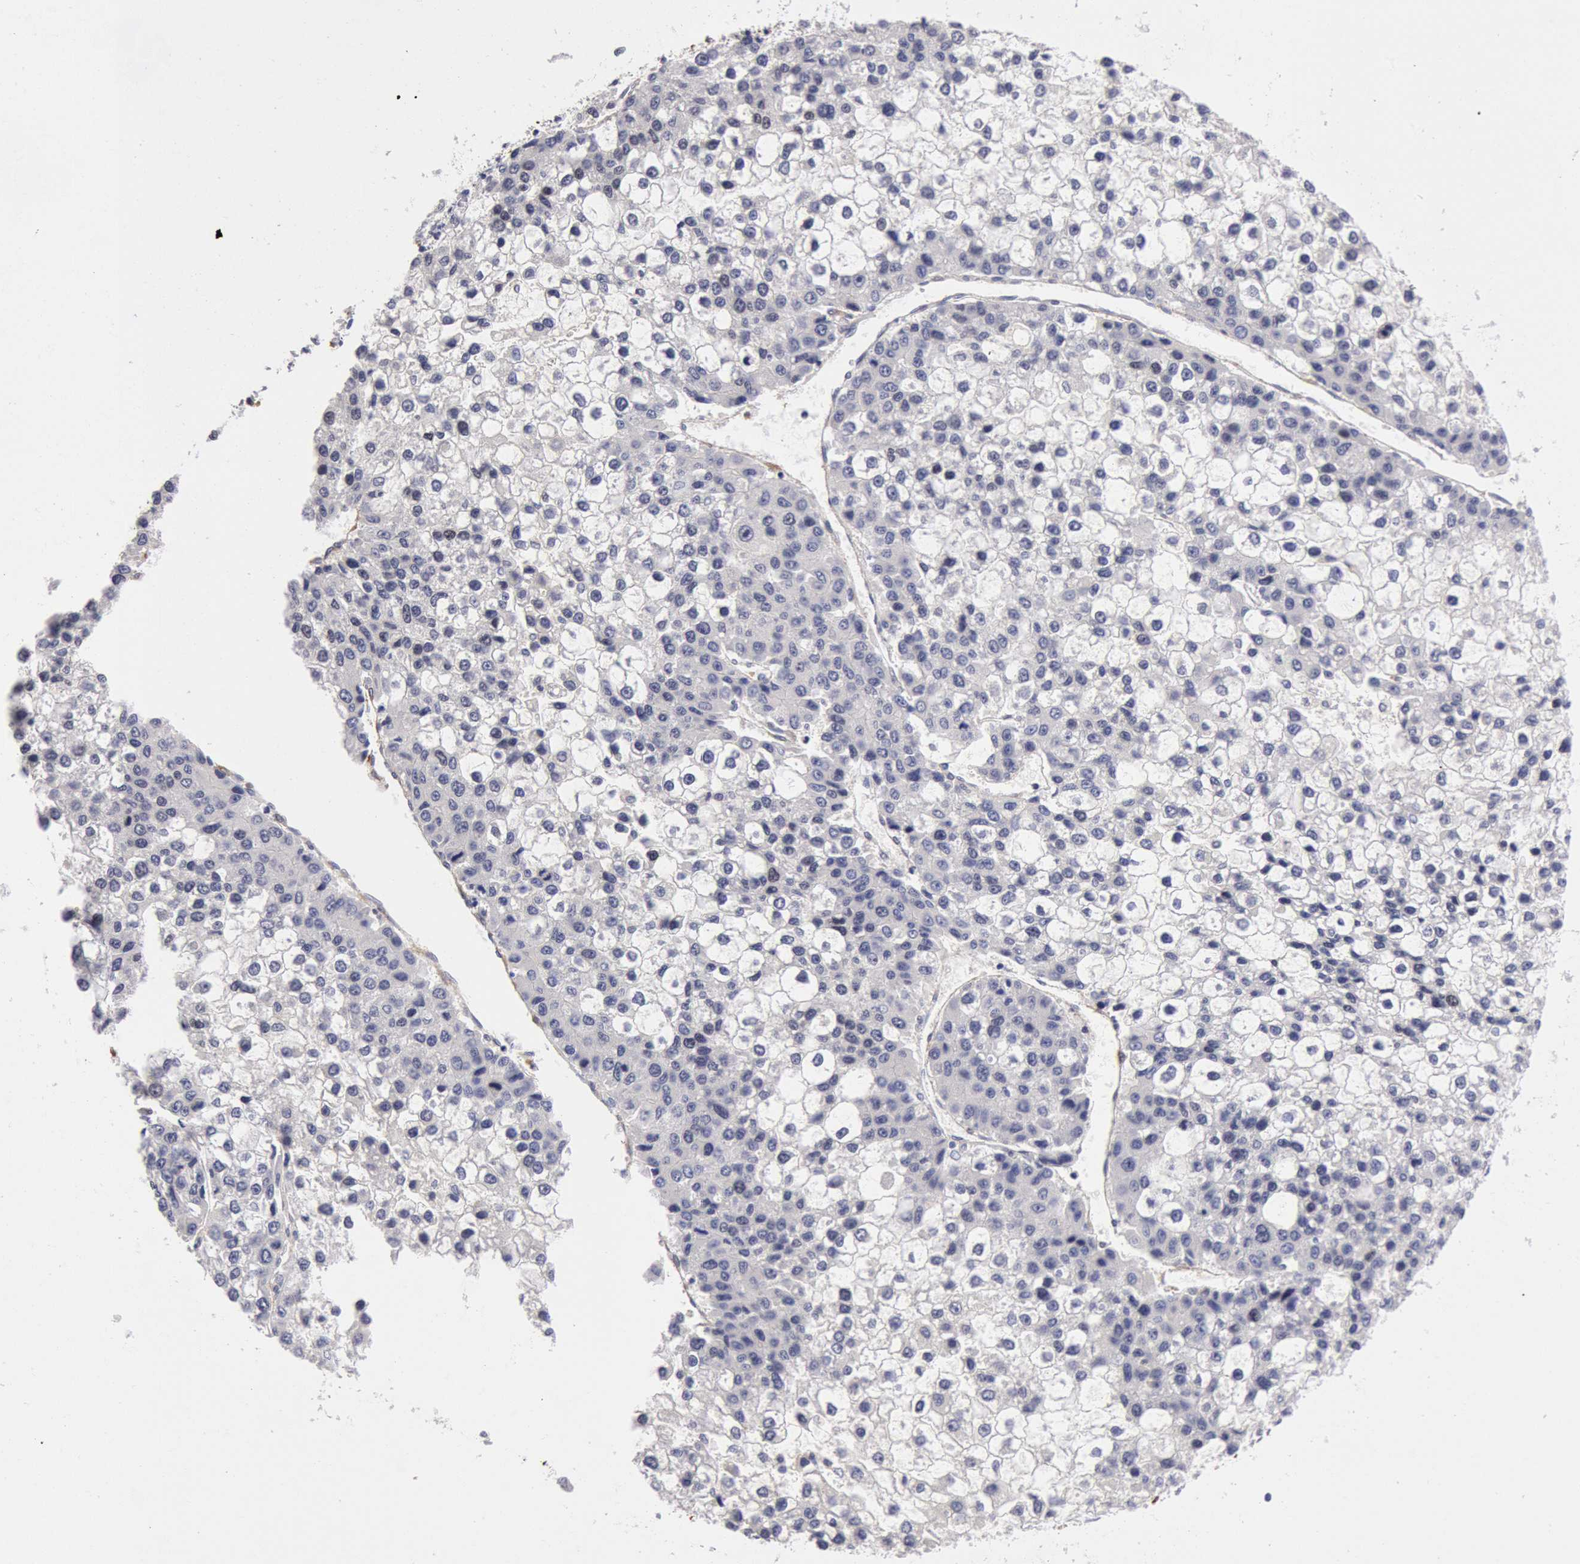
{"staining": {"intensity": "negative", "quantity": "none", "location": "none"}, "tissue": "liver cancer", "cell_type": "Tumor cells", "image_type": "cancer", "snomed": [{"axis": "morphology", "description": "Carcinoma, Hepatocellular, NOS"}, {"axis": "topography", "description": "Liver"}], "caption": "Immunohistochemistry (IHC) micrograph of neoplastic tissue: human hepatocellular carcinoma (liver) stained with DAB displays no significant protein staining in tumor cells. (DAB (3,3'-diaminobenzidine) IHC, high magnification).", "gene": "TMED8", "patient": {"sex": "female", "age": 66}}